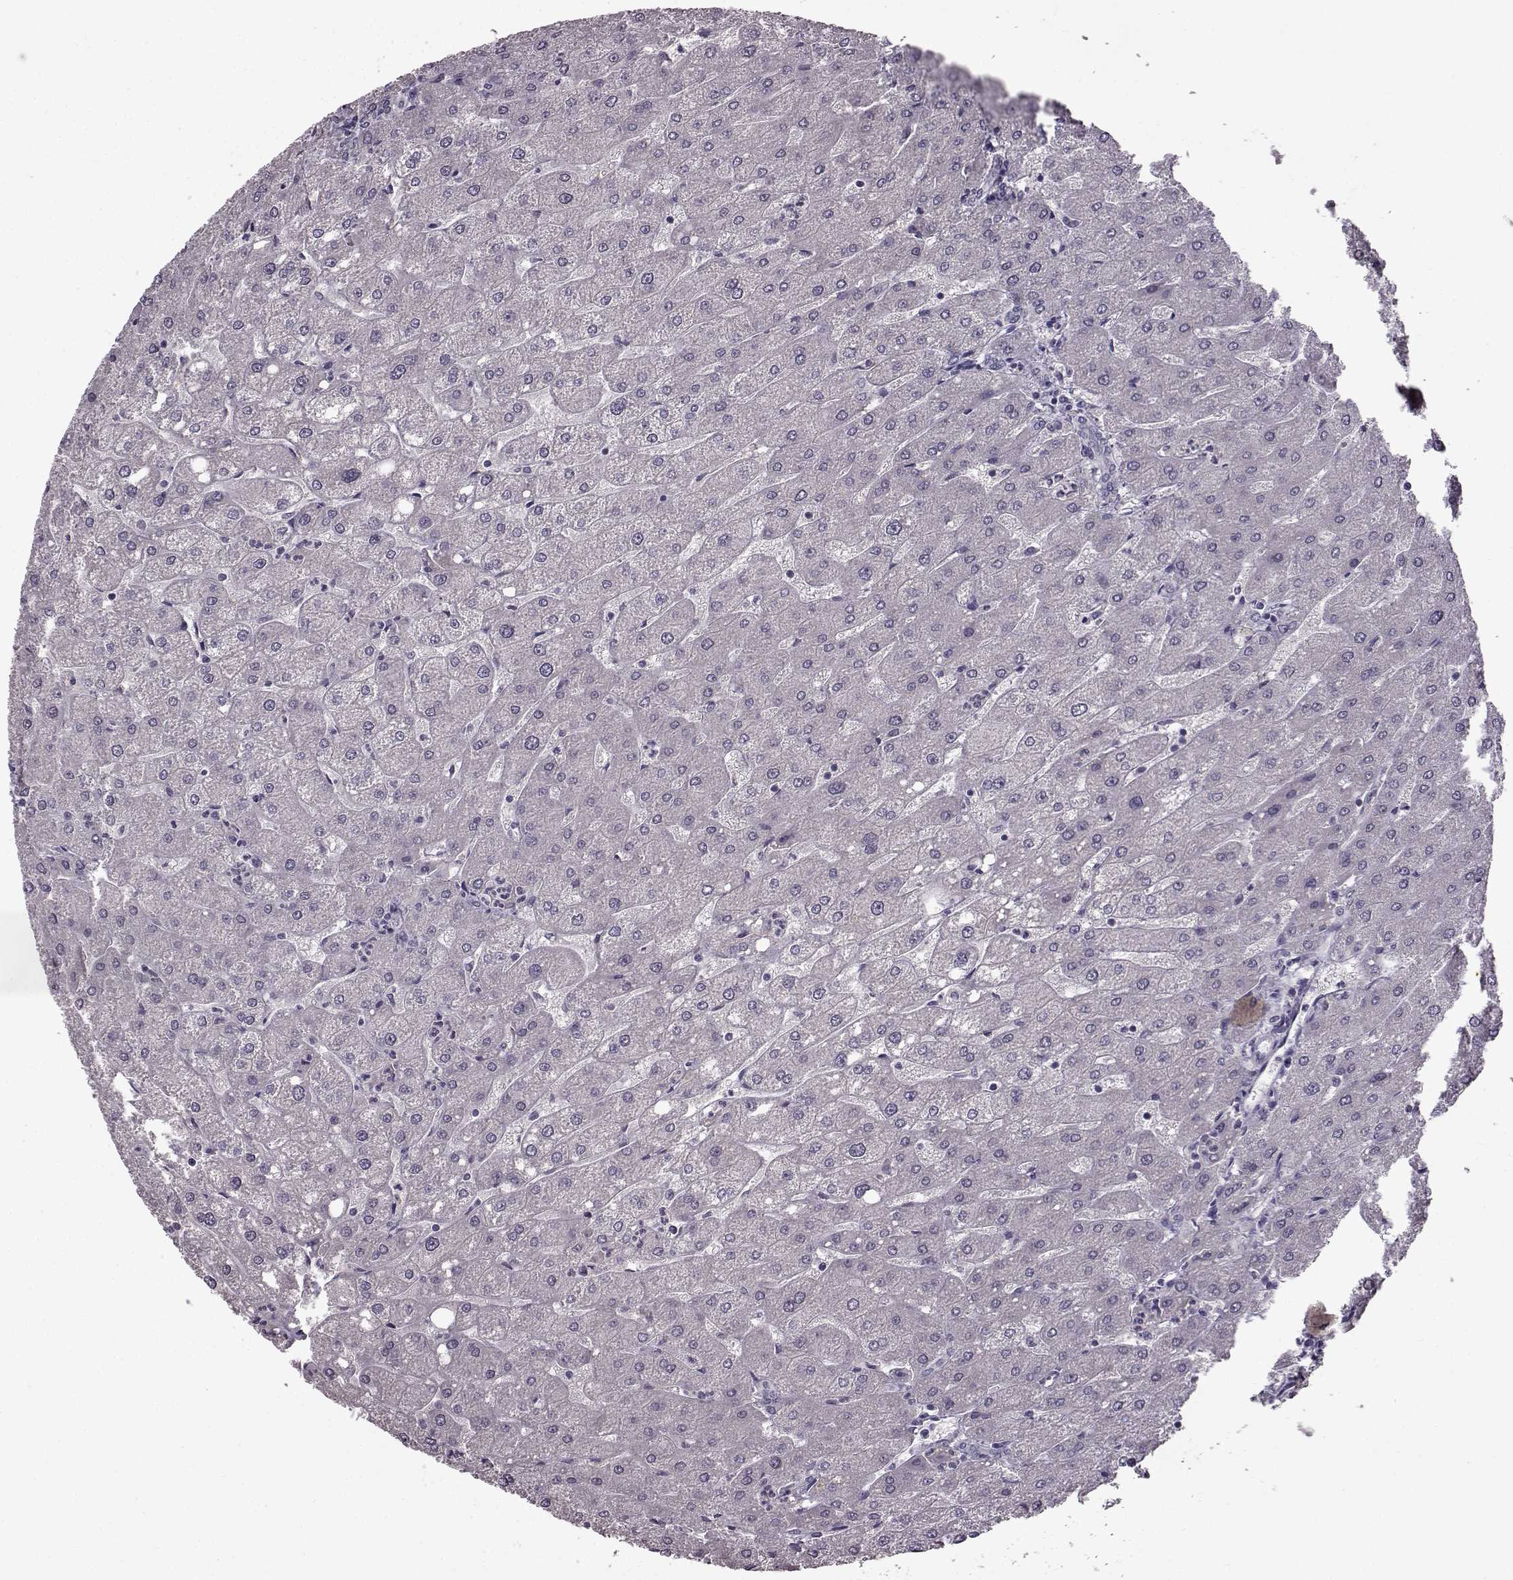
{"staining": {"intensity": "negative", "quantity": "none", "location": "none"}, "tissue": "liver", "cell_type": "Cholangiocytes", "image_type": "normal", "snomed": [{"axis": "morphology", "description": "Normal tissue, NOS"}, {"axis": "topography", "description": "Liver"}], "caption": "DAB immunohistochemical staining of benign liver reveals no significant expression in cholangiocytes.", "gene": "LHB", "patient": {"sex": "male", "age": 67}}